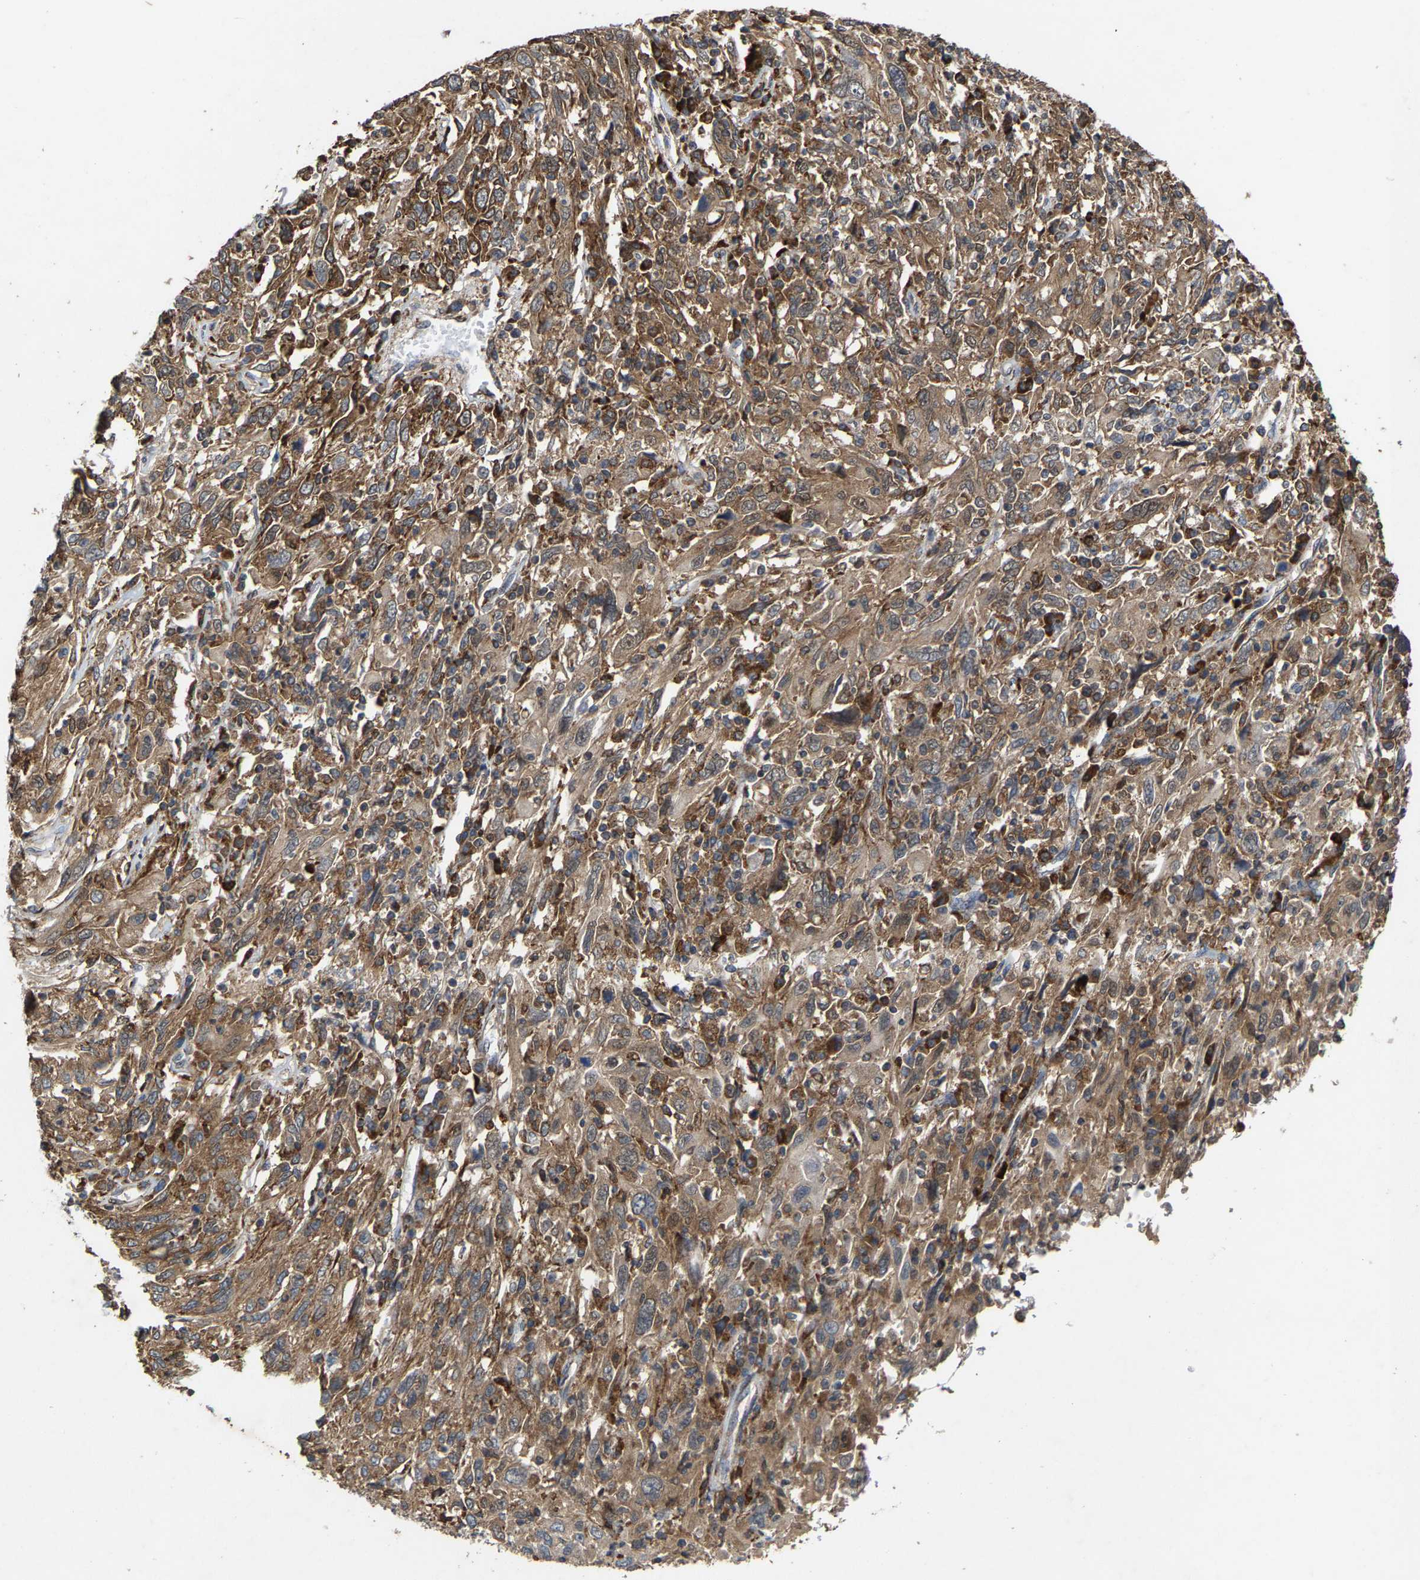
{"staining": {"intensity": "moderate", "quantity": ">75%", "location": "cytoplasmic/membranous"}, "tissue": "cervical cancer", "cell_type": "Tumor cells", "image_type": "cancer", "snomed": [{"axis": "morphology", "description": "Squamous cell carcinoma, NOS"}, {"axis": "topography", "description": "Cervix"}], "caption": "An IHC micrograph of tumor tissue is shown. Protein staining in brown shows moderate cytoplasmic/membranous positivity in cervical squamous cell carcinoma within tumor cells. Using DAB (brown) and hematoxylin (blue) stains, captured at high magnification using brightfield microscopy.", "gene": "FGD3", "patient": {"sex": "female", "age": 46}}